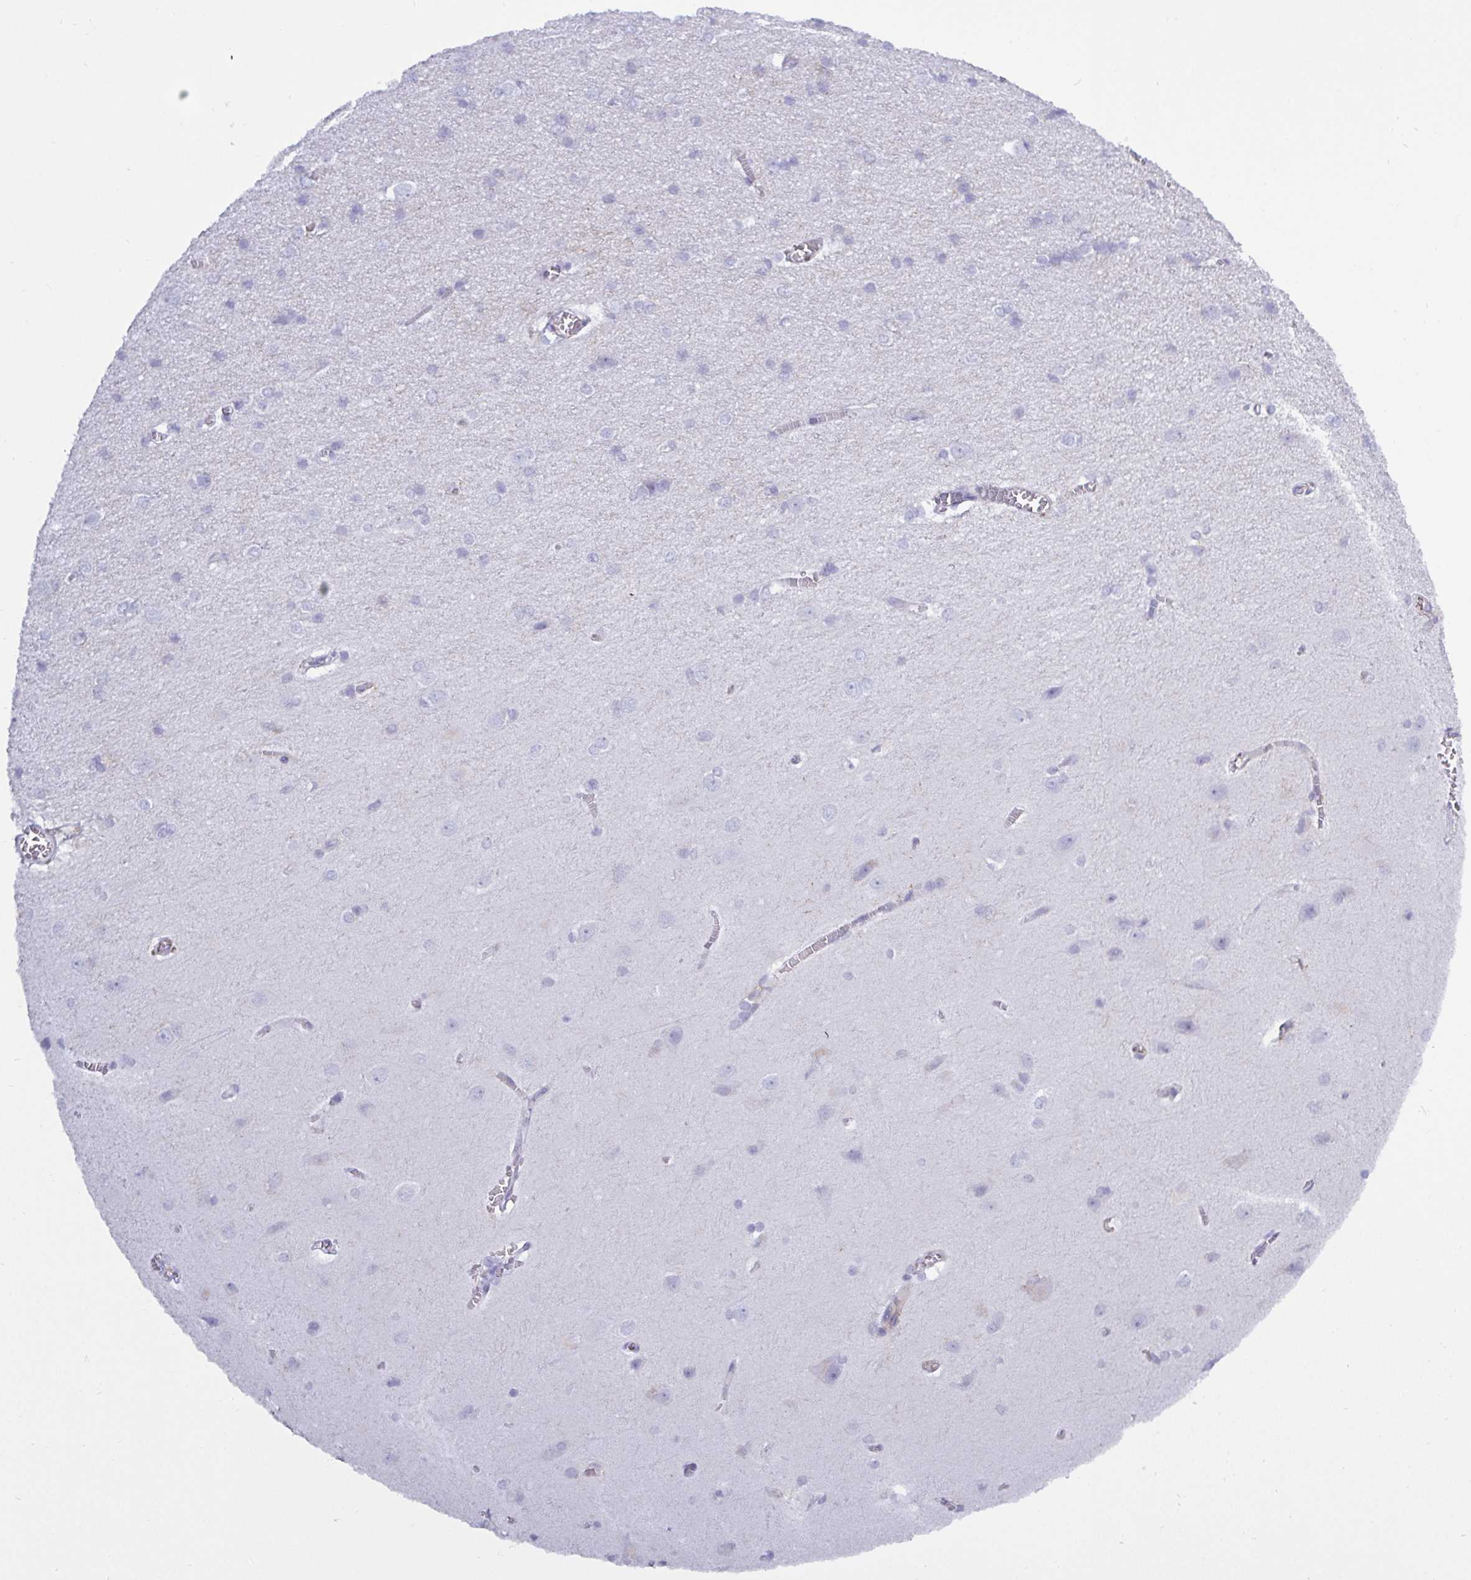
{"staining": {"intensity": "weak", "quantity": "<25%", "location": "cytoplasmic/membranous"}, "tissue": "cerebral cortex", "cell_type": "Endothelial cells", "image_type": "normal", "snomed": [{"axis": "morphology", "description": "Normal tissue, NOS"}, {"axis": "topography", "description": "Cerebral cortex"}], "caption": "Micrograph shows no significant protein positivity in endothelial cells of unremarkable cerebral cortex.", "gene": "LIMA1", "patient": {"sex": "male", "age": 37}}